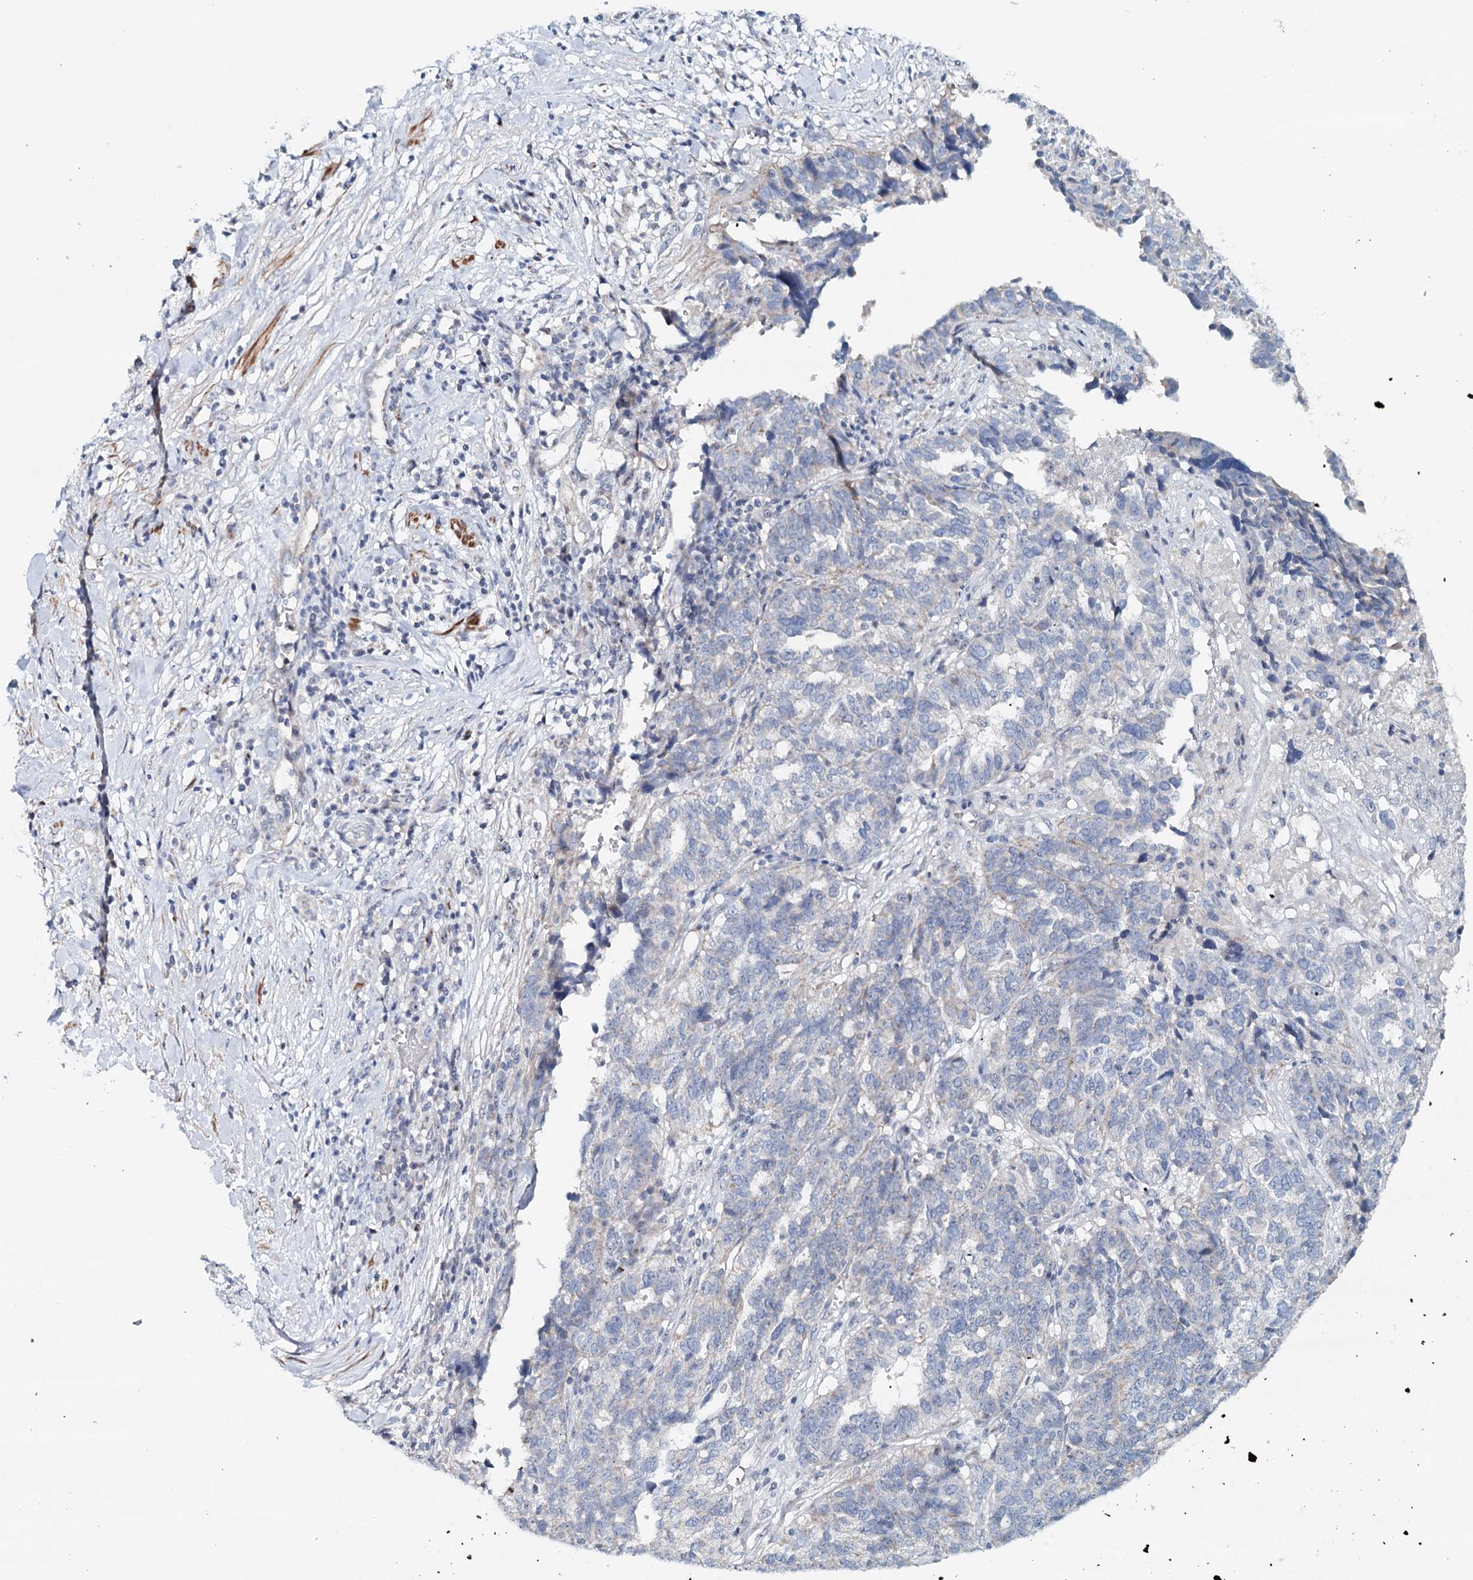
{"staining": {"intensity": "negative", "quantity": "none", "location": "none"}, "tissue": "ovarian cancer", "cell_type": "Tumor cells", "image_type": "cancer", "snomed": [{"axis": "morphology", "description": "Cystadenocarcinoma, serous, NOS"}, {"axis": "topography", "description": "Ovary"}], "caption": "Image shows no protein positivity in tumor cells of serous cystadenocarcinoma (ovarian) tissue.", "gene": "RBM43", "patient": {"sex": "female", "age": 59}}